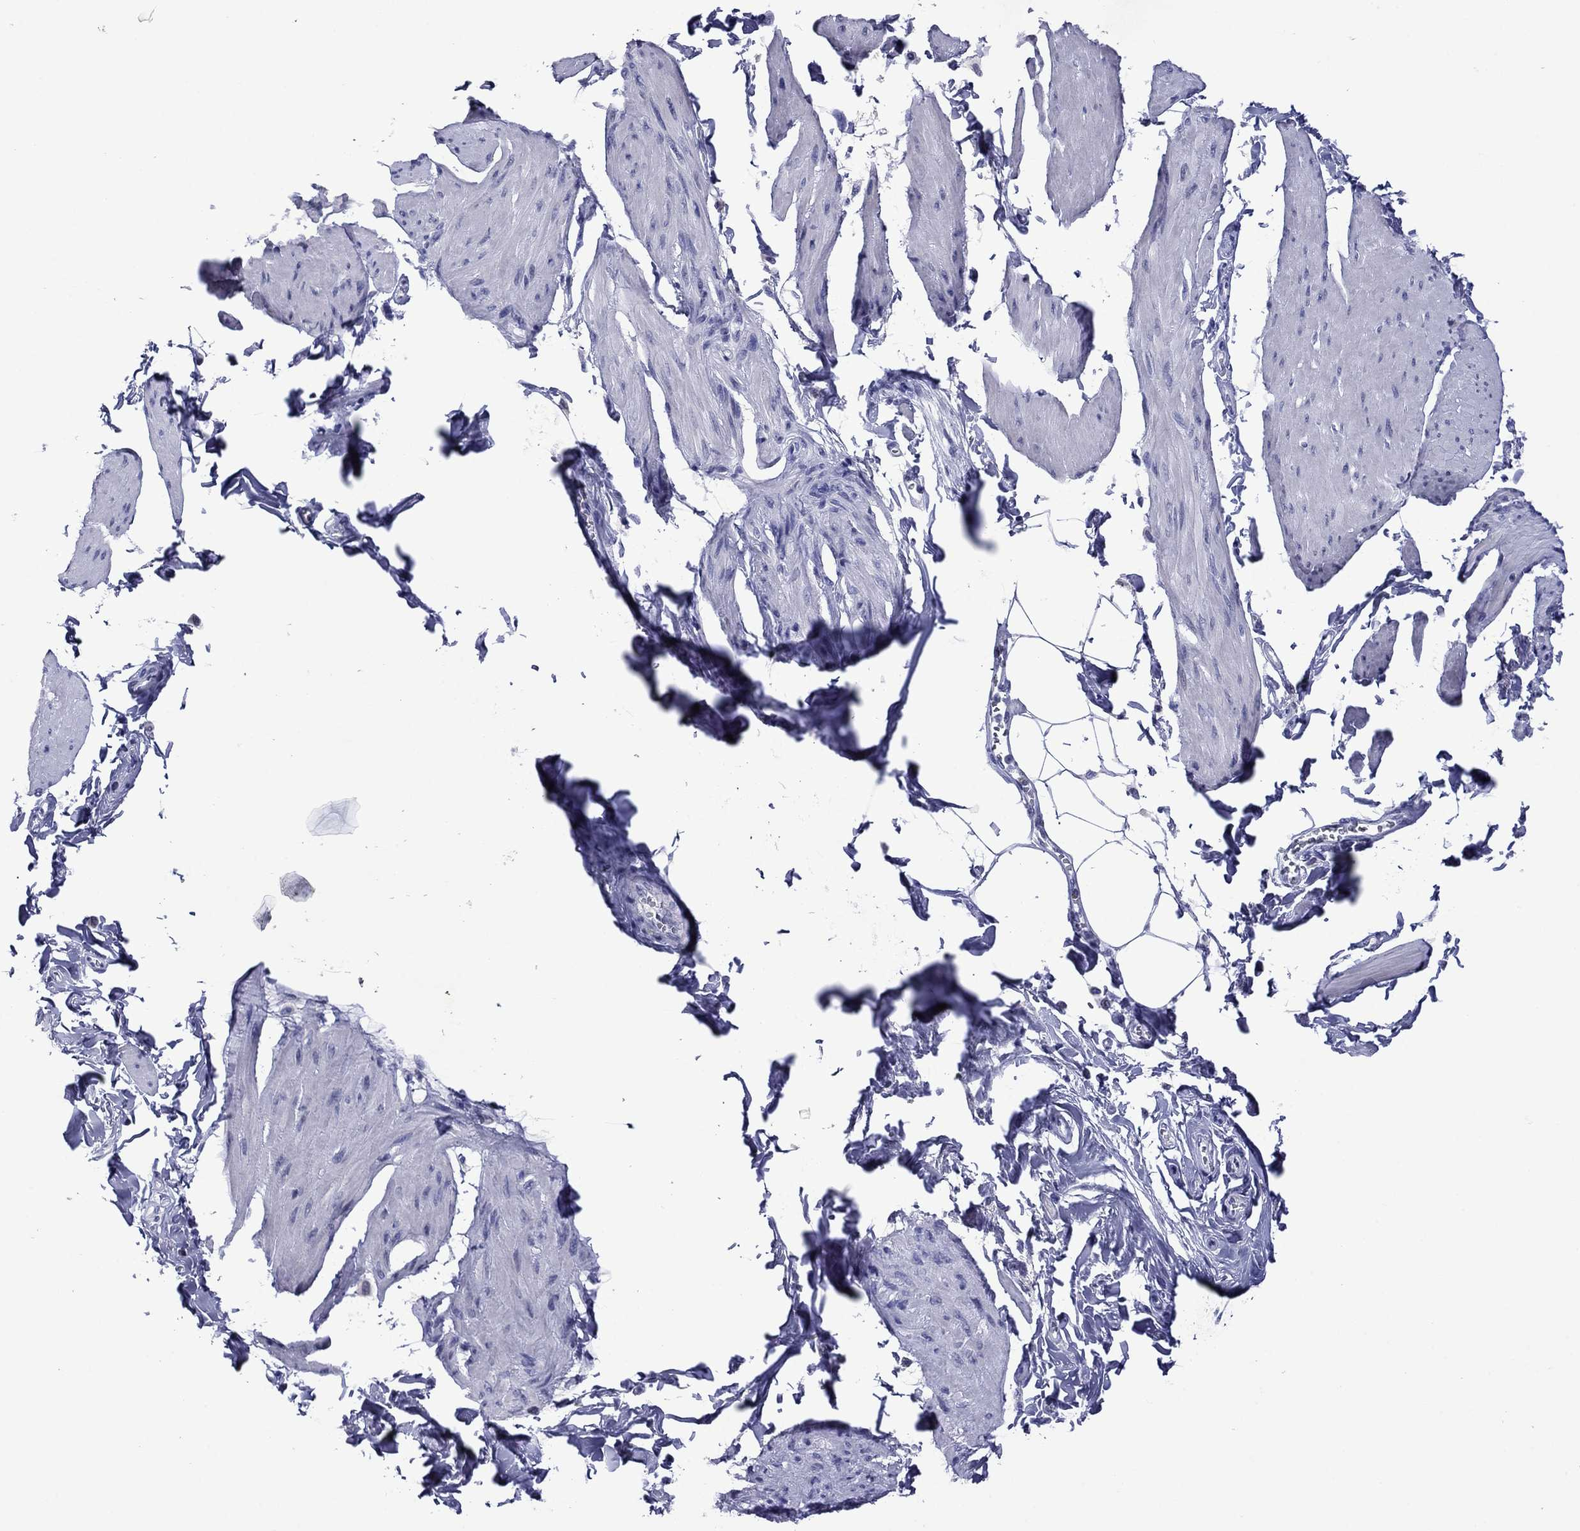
{"staining": {"intensity": "negative", "quantity": "none", "location": "none"}, "tissue": "smooth muscle", "cell_type": "Smooth muscle cells", "image_type": "normal", "snomed": [{"axis": "morphology", "description": "Normal tissue, NOS"}, {"axis": "topography", "description": "Adipose tissue"}, {"axis": "topography", "description": "Smooth muscle"}, {"axis": "topography", "description": "Peripheral nerve tissue"}], "caption": "Immunohistochemistry micrograph of benign smooth muscle: smooth muscle stained with DAB (3,3'-diaminobenzidine) shows no significant protein staining in smooth muscle cells. (DAB (3,3'-diaminobenzidine) immunohistochemistry, high magnification).", "gene": "PIWIL1", "patient": {"sex": "male", "age": 83}}